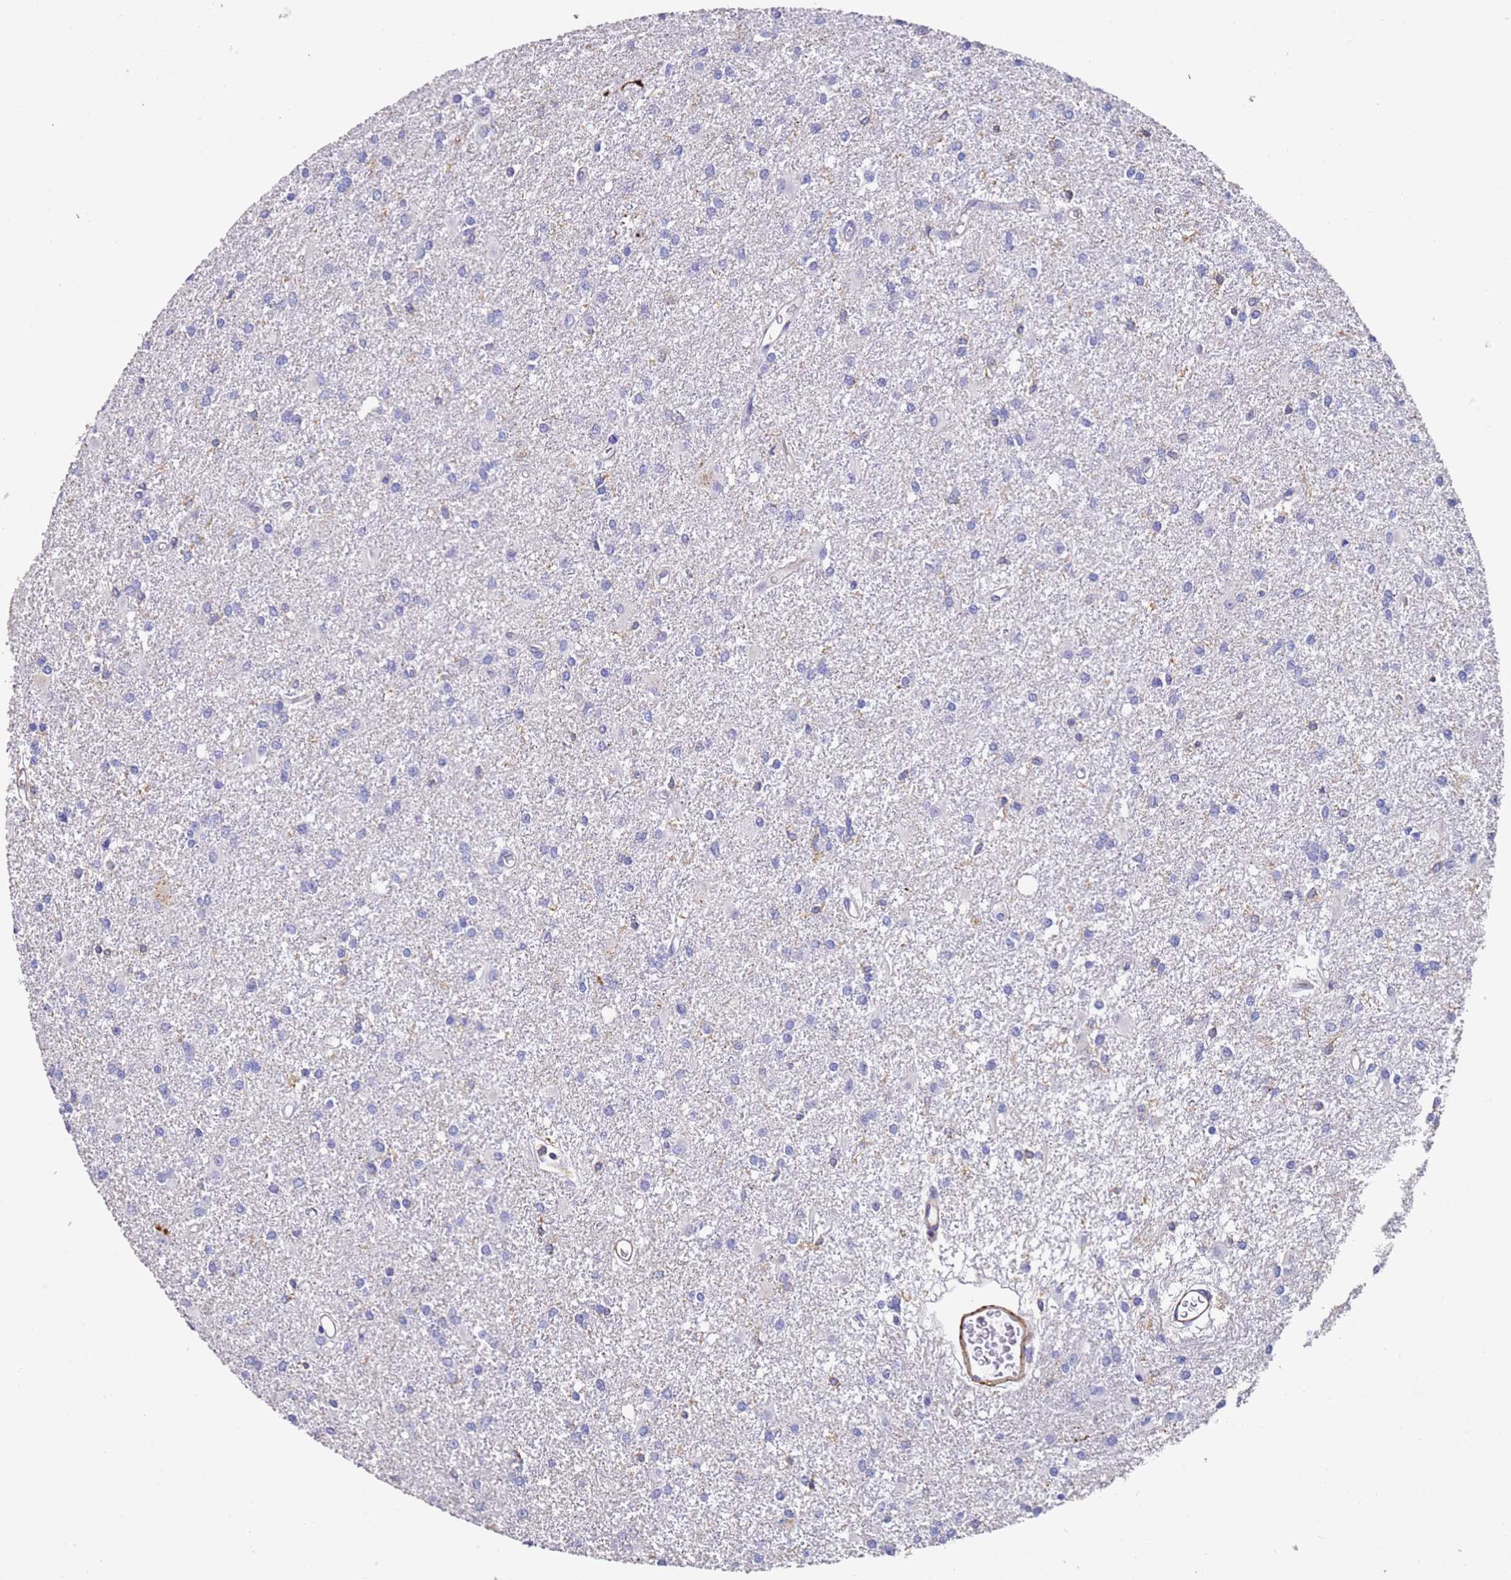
{"staining": {"intensity": "negative", "quantity": "none", "location": "none"}, "tissue": "glioma", "cell_type": "Tumor cells", "image_type": "cancer", "snomed": [{"axis": "morphology", "description": "Glioma, malignant, High grade"}, {"axis": "topography", "description": "Brain"}], "caption": "Immunohistochemistry image of neoplastic tissue: human malignant glioma (high-grade) stained with DAB (3,3'-diaminobenzidine) exhibits no significant protein expression in tumor cells.", "gene": "ZNF671", "patient": {"sex": "female", "age": 50}}